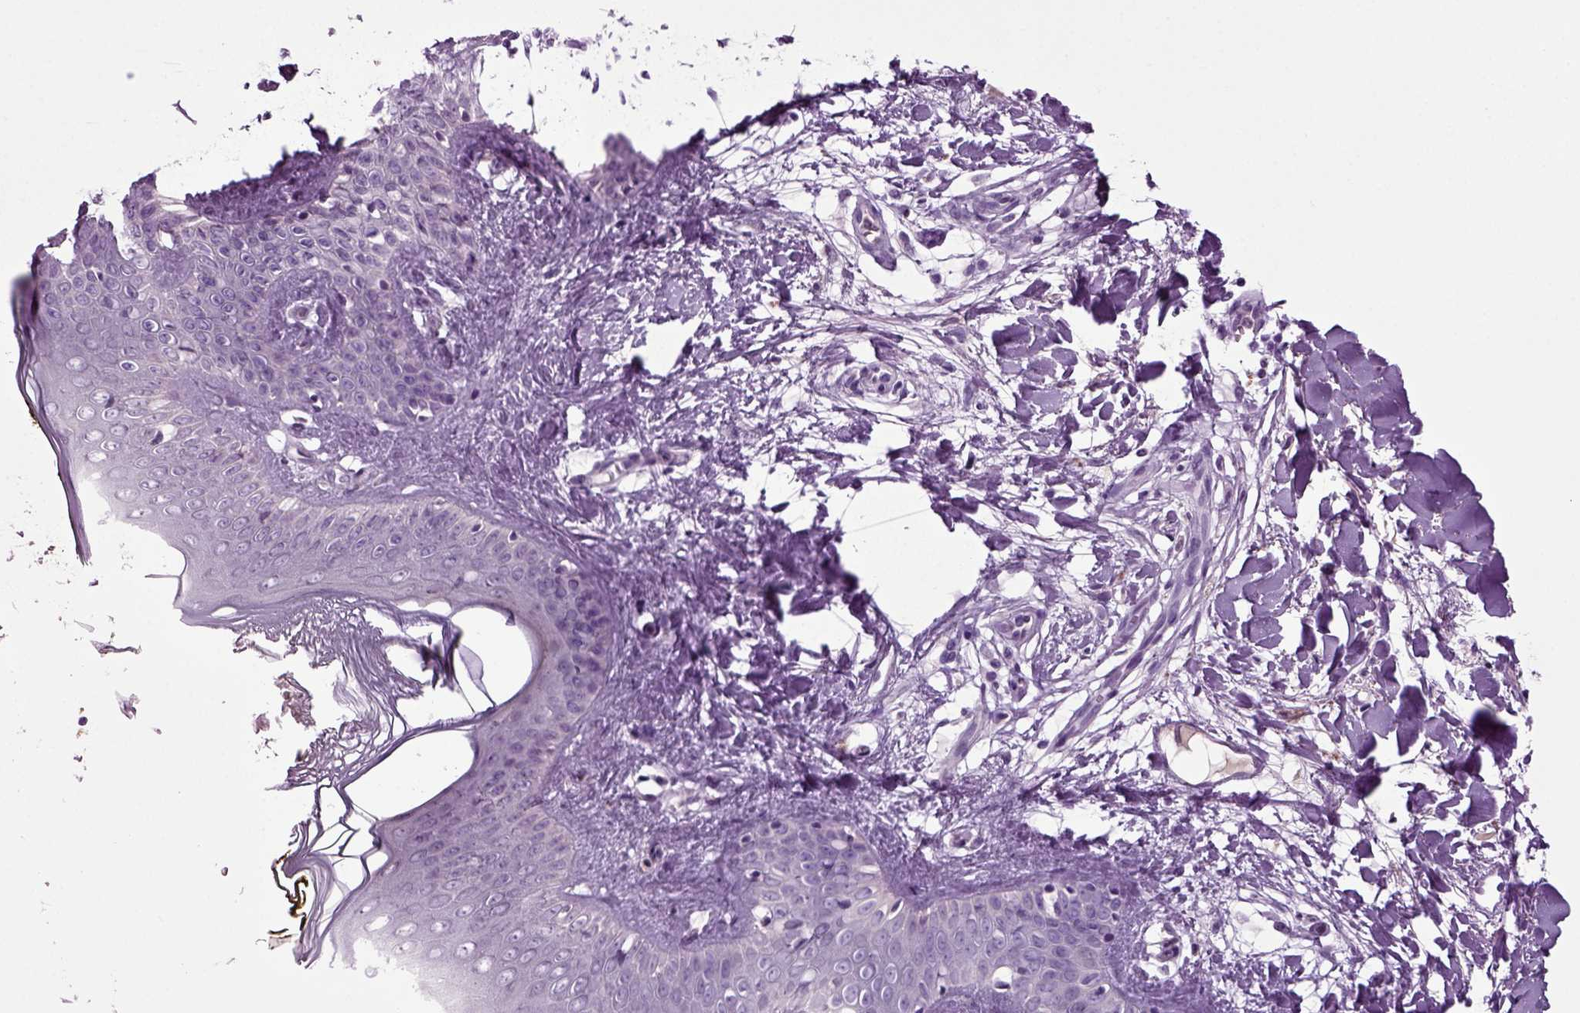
{"staining": {"intensity": "negative", "quantity": "none", "location": "none"}, "tissue": "skin", "cell_type": "Fibroblasts", "image_type": "normal", "snomed": [{"axis": "morphology", "description": "Normal tissue, NOS"}, {"axis": "topography", "description": "Skin"}], "caption": "High power microscopy histopathology image of an immunohistochemistry photomicrograph of unremarkable skin, revealing no significant expression in fibroblasts.", "gene": "FGF11", "patient": {"sex": "female", "age": 34}}